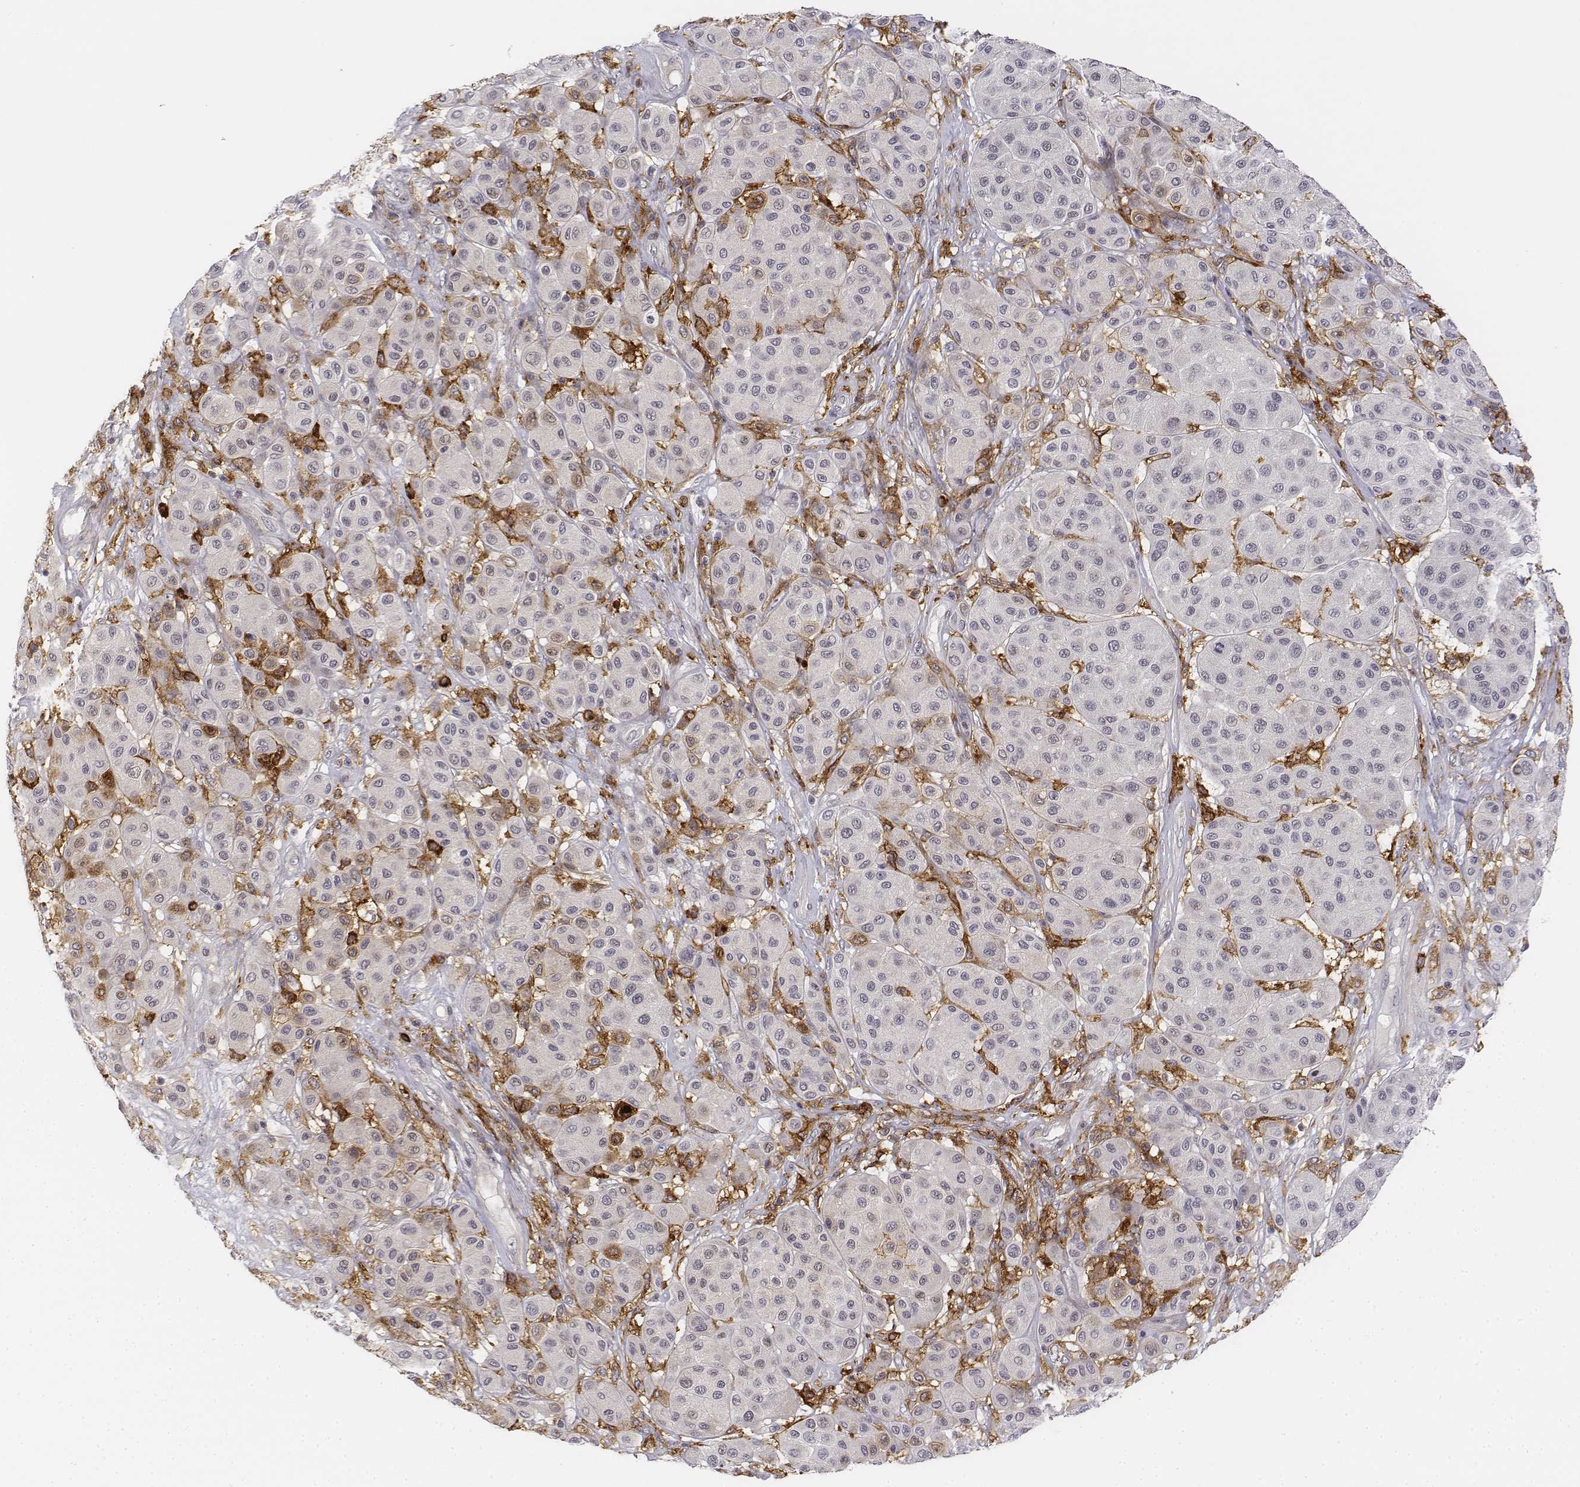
{"staining": {"intensity": "negative", "quantity": "none", "location": "none"}, "tissue": "melanoma", "cell_type": "Tumor cells", "image_type": "cancer", "snomed": [{"axis": "morphology", "description": "Malignant melanoma, Metastatic site"}, {"axis": "topography", "description": "Smooth muscle"}], "caption": "The histopathology image demonstrates no staining of tumor cells in malignant melanoma (metastatic site).", "gene": "CD14", "patient": {"sex": "male", "age": 41}}